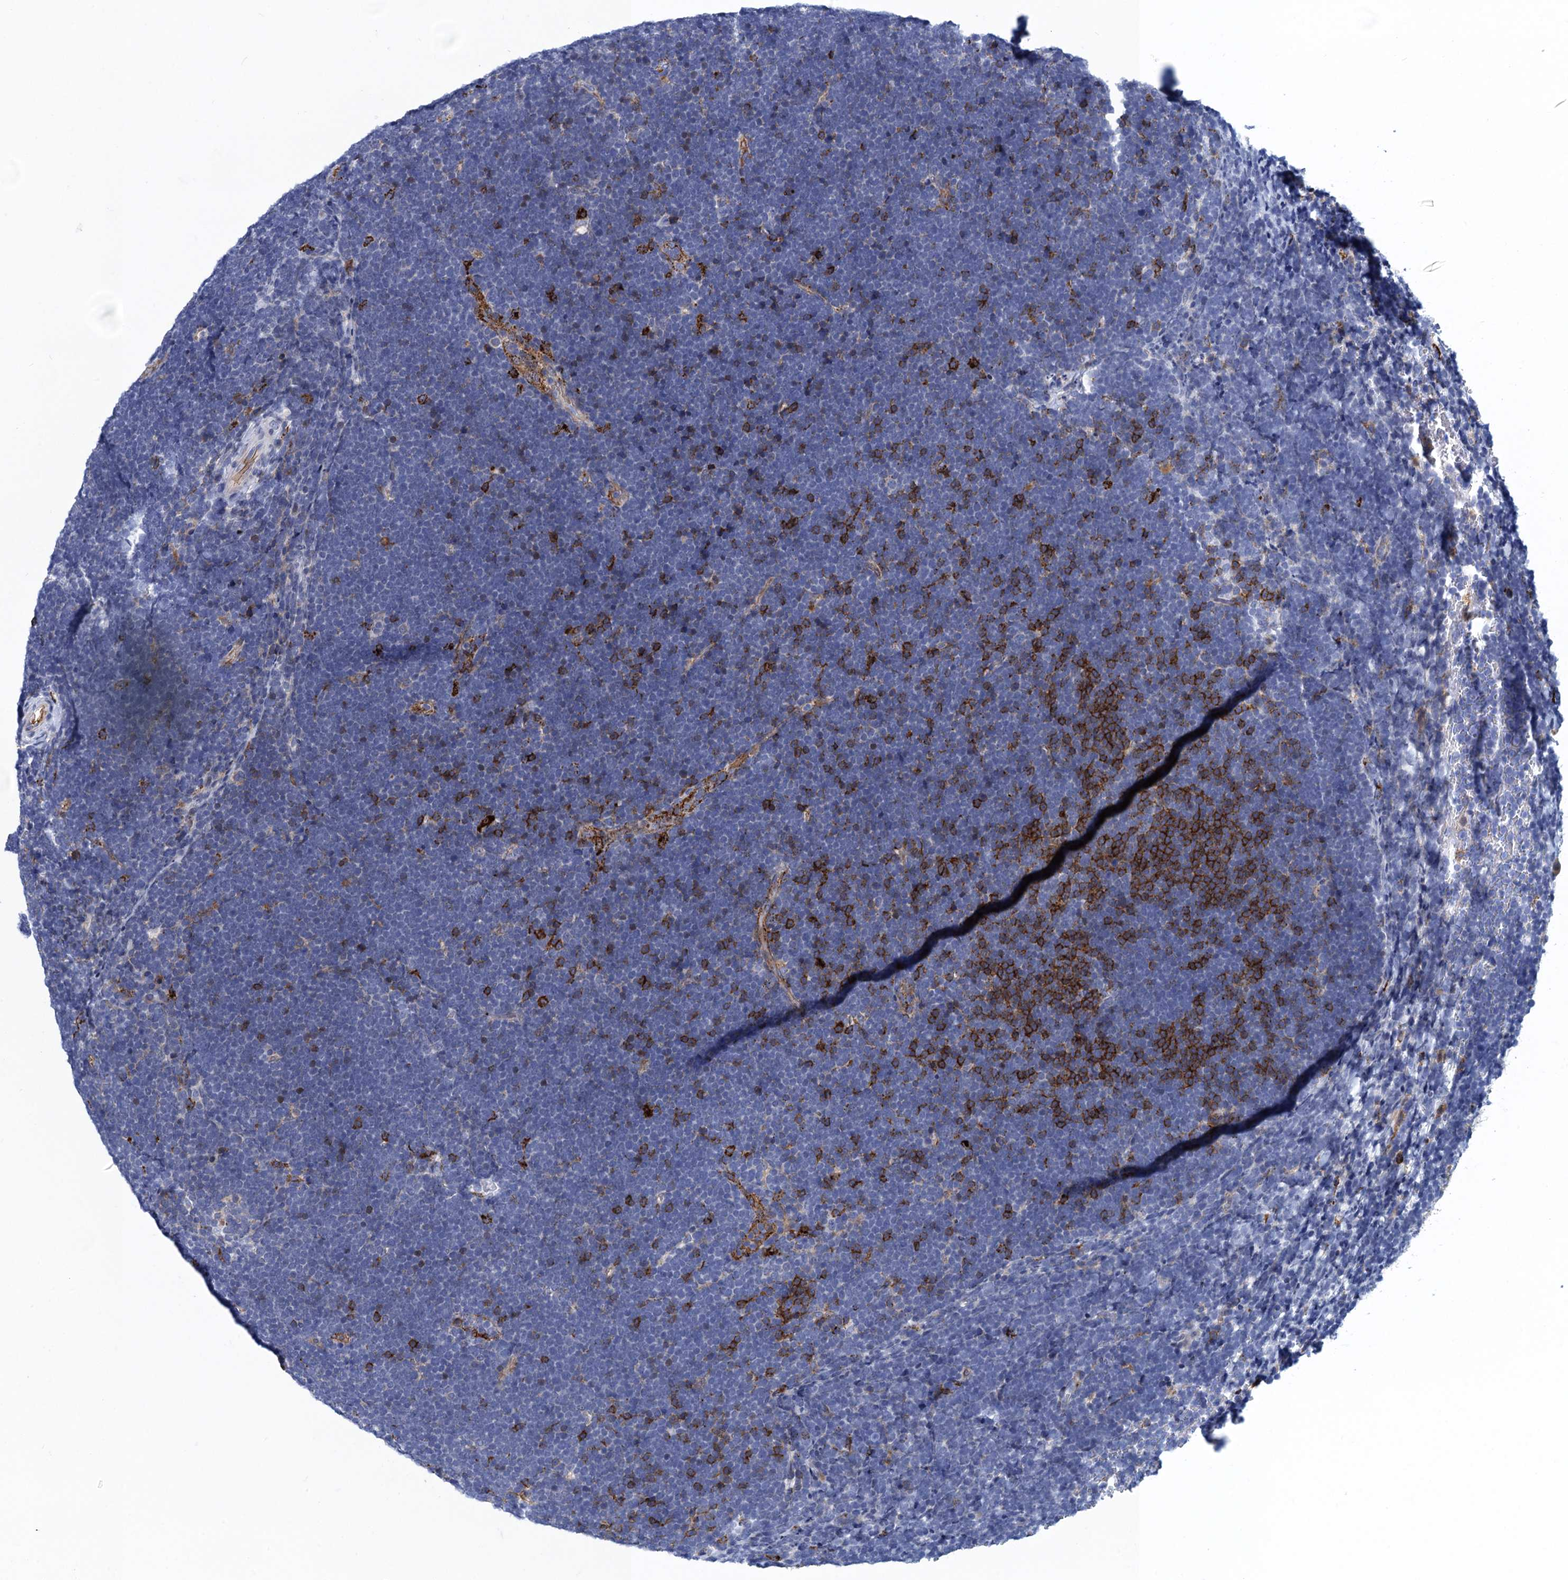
{"staining": {"intensity": "negative", "quantity": "none", "location": "none"}, "tissue": "lymphoma", "cell_type": "Tumor cells", "image_type": "cancer", "snomed": [{"axis": "morphology", "description": "Malignant lymphoma, non-Hodgkin's type, High grade"}, {"axis": "topography", "description": "Lymph node"}], "caption": "High-grade malignant lymphoma, non-Hodgkin's type was stained to show a protein in brown. There is no significant positivity in tumor cells.", "gene": "DNHD1", "patient": {"sex": "male", "age": 13}}